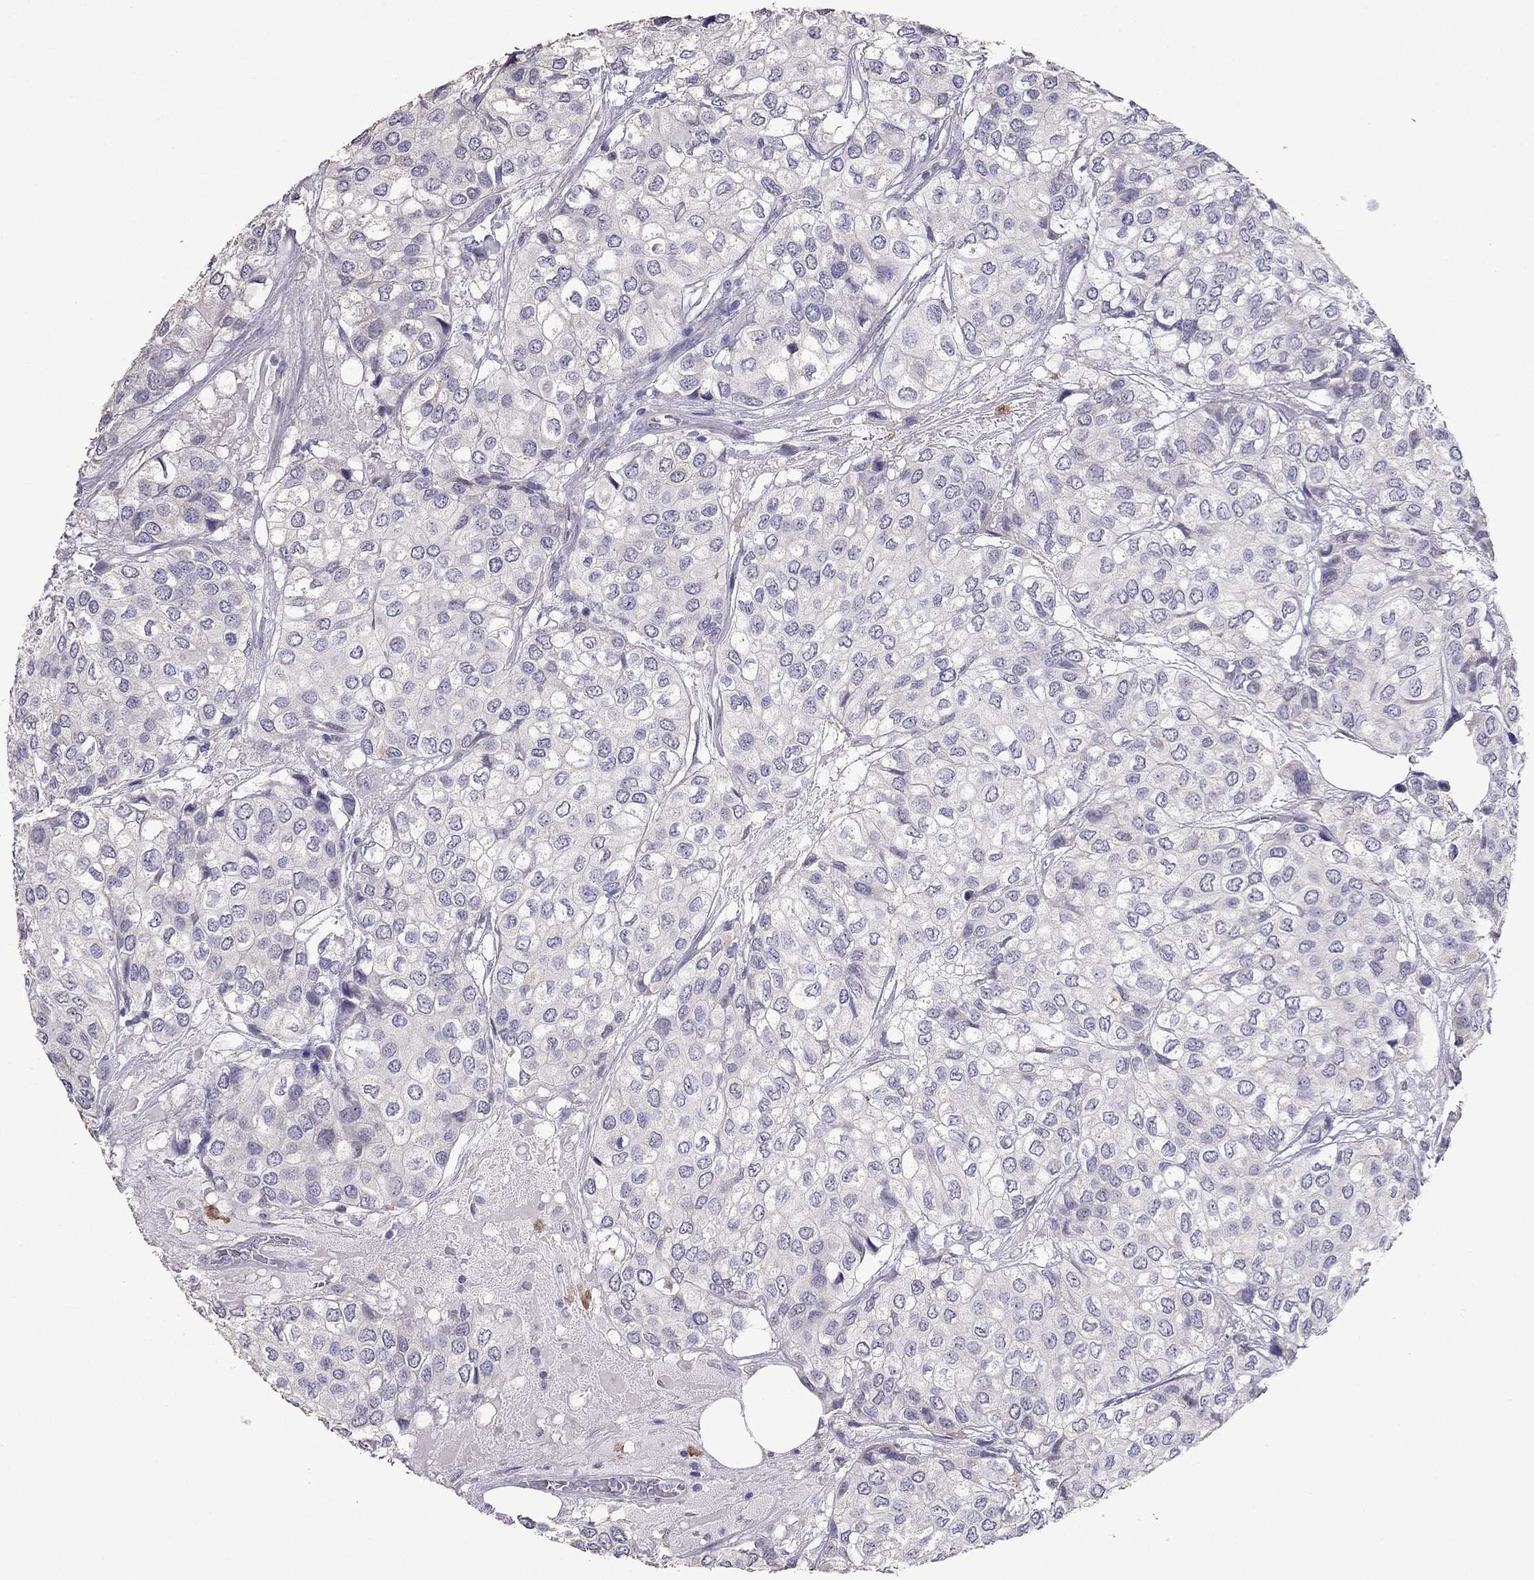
{"staining": {"intensity": "negative", "quantity": "none", "location": "none"}, "tissue": "urothelial cancer", "cell_type": "Tumor cells", "image_type": "cancer", "snomed": [{"axis": "morphology", "description": "Urothelial carcinoma, High grade"}, {"axis": "topography", "description": "Urinary bladder"}], "caption": "Tumor cells show no significant expression in urothelial carcinoma (high-grade). (DAB IHC with hematoxylin counter stain).", "gene": "AK5", "patient": {"sex": "male", "age": 73}}